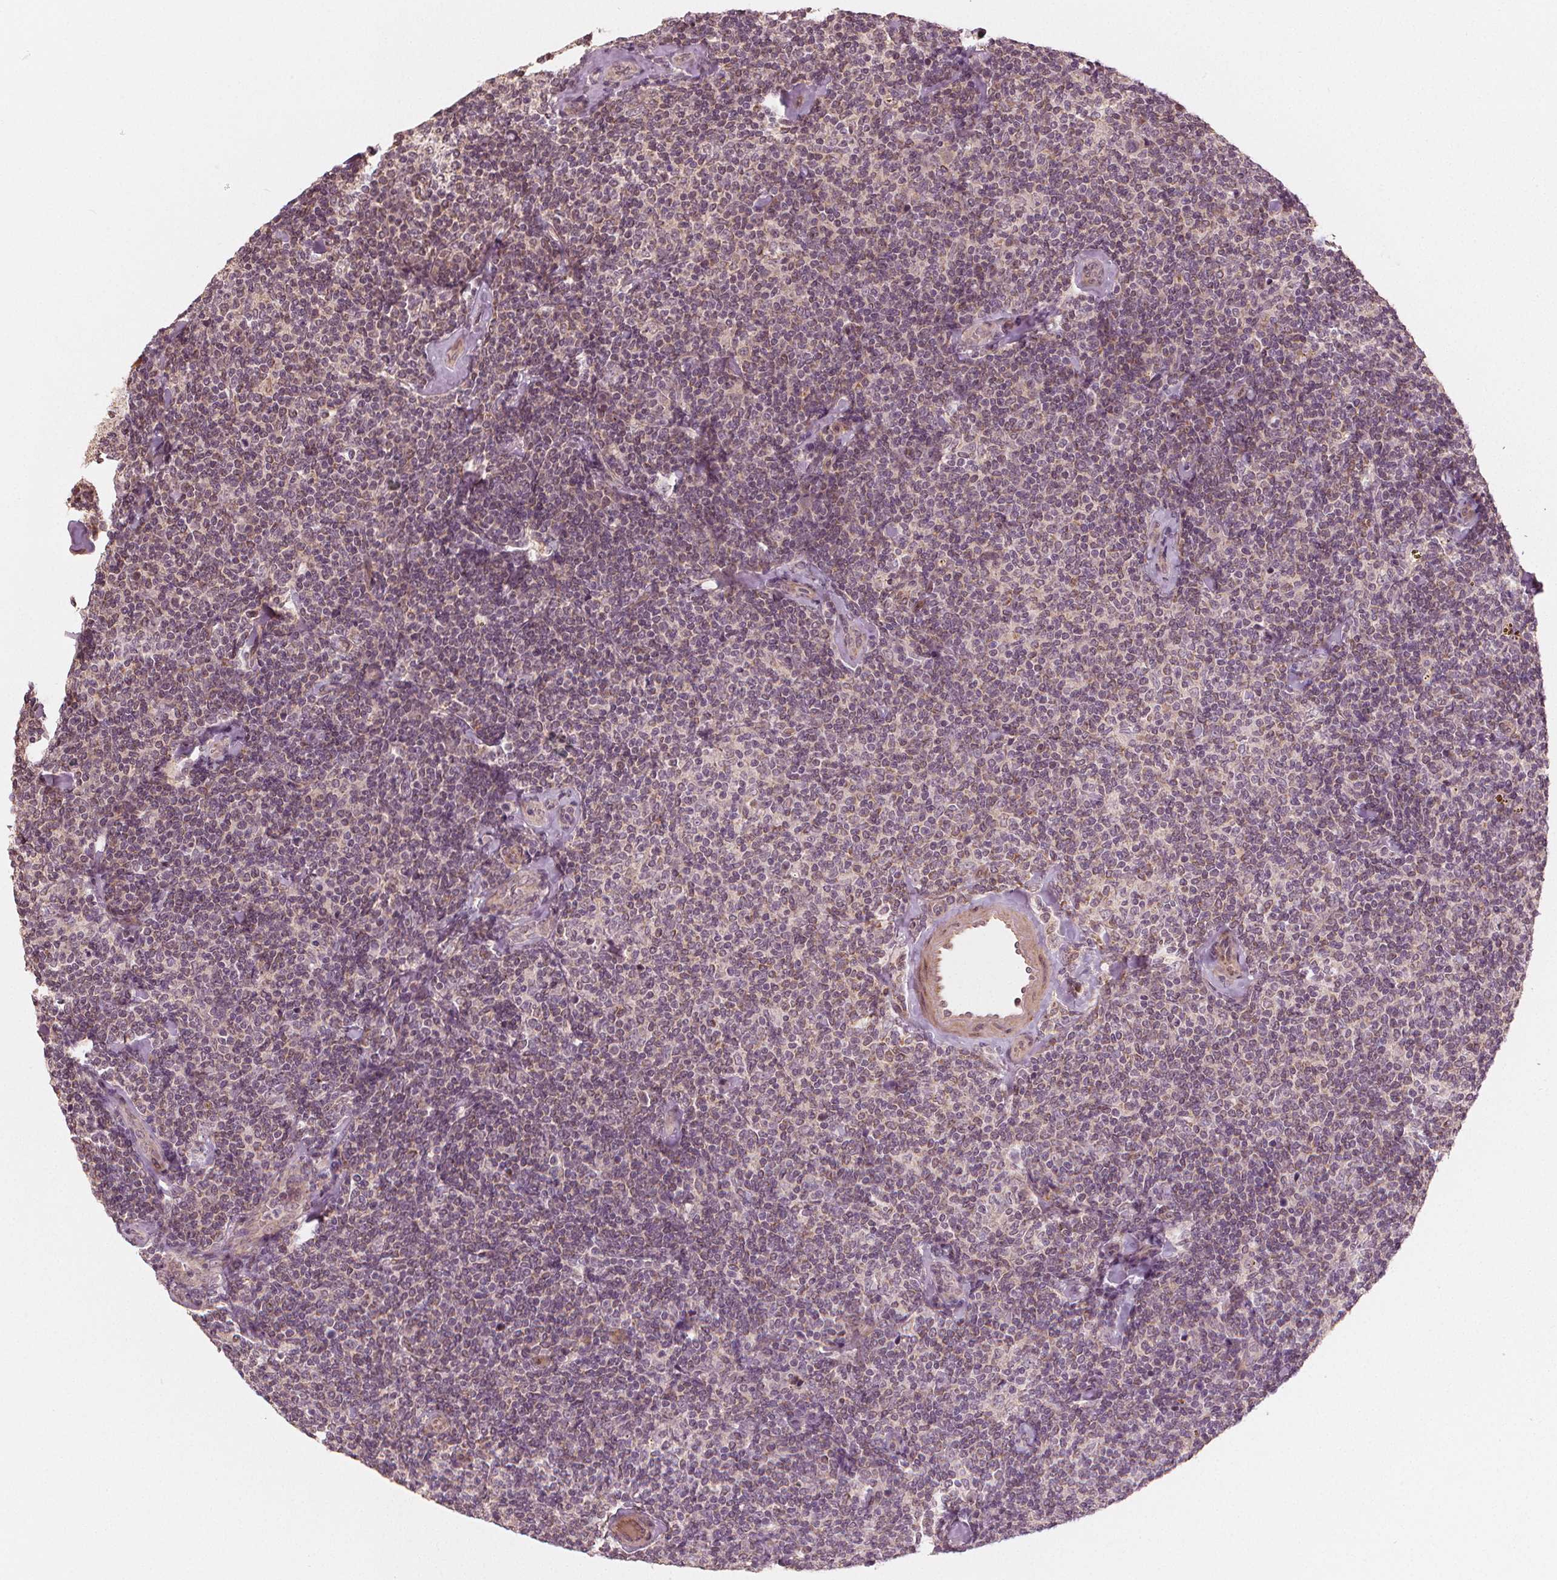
{"staining": {"intensity": "negative", "quantity": "none", "location": "none"}, "tissue": "lymphoma", "cell_type": "Tumor cells", "image_type": "cancer", "snomed": [{"axis": "morphology", "description": "Malignant lymphoma, non-Hodgkin's type, Low grade"}, {"axis": "topography", "description": "Lymph node"}], "caption": "Tumor cells show no significant protein positivity in lymphoma.", "gene": "CLBA1", "patient": {"sex": "female", "age": 56}}